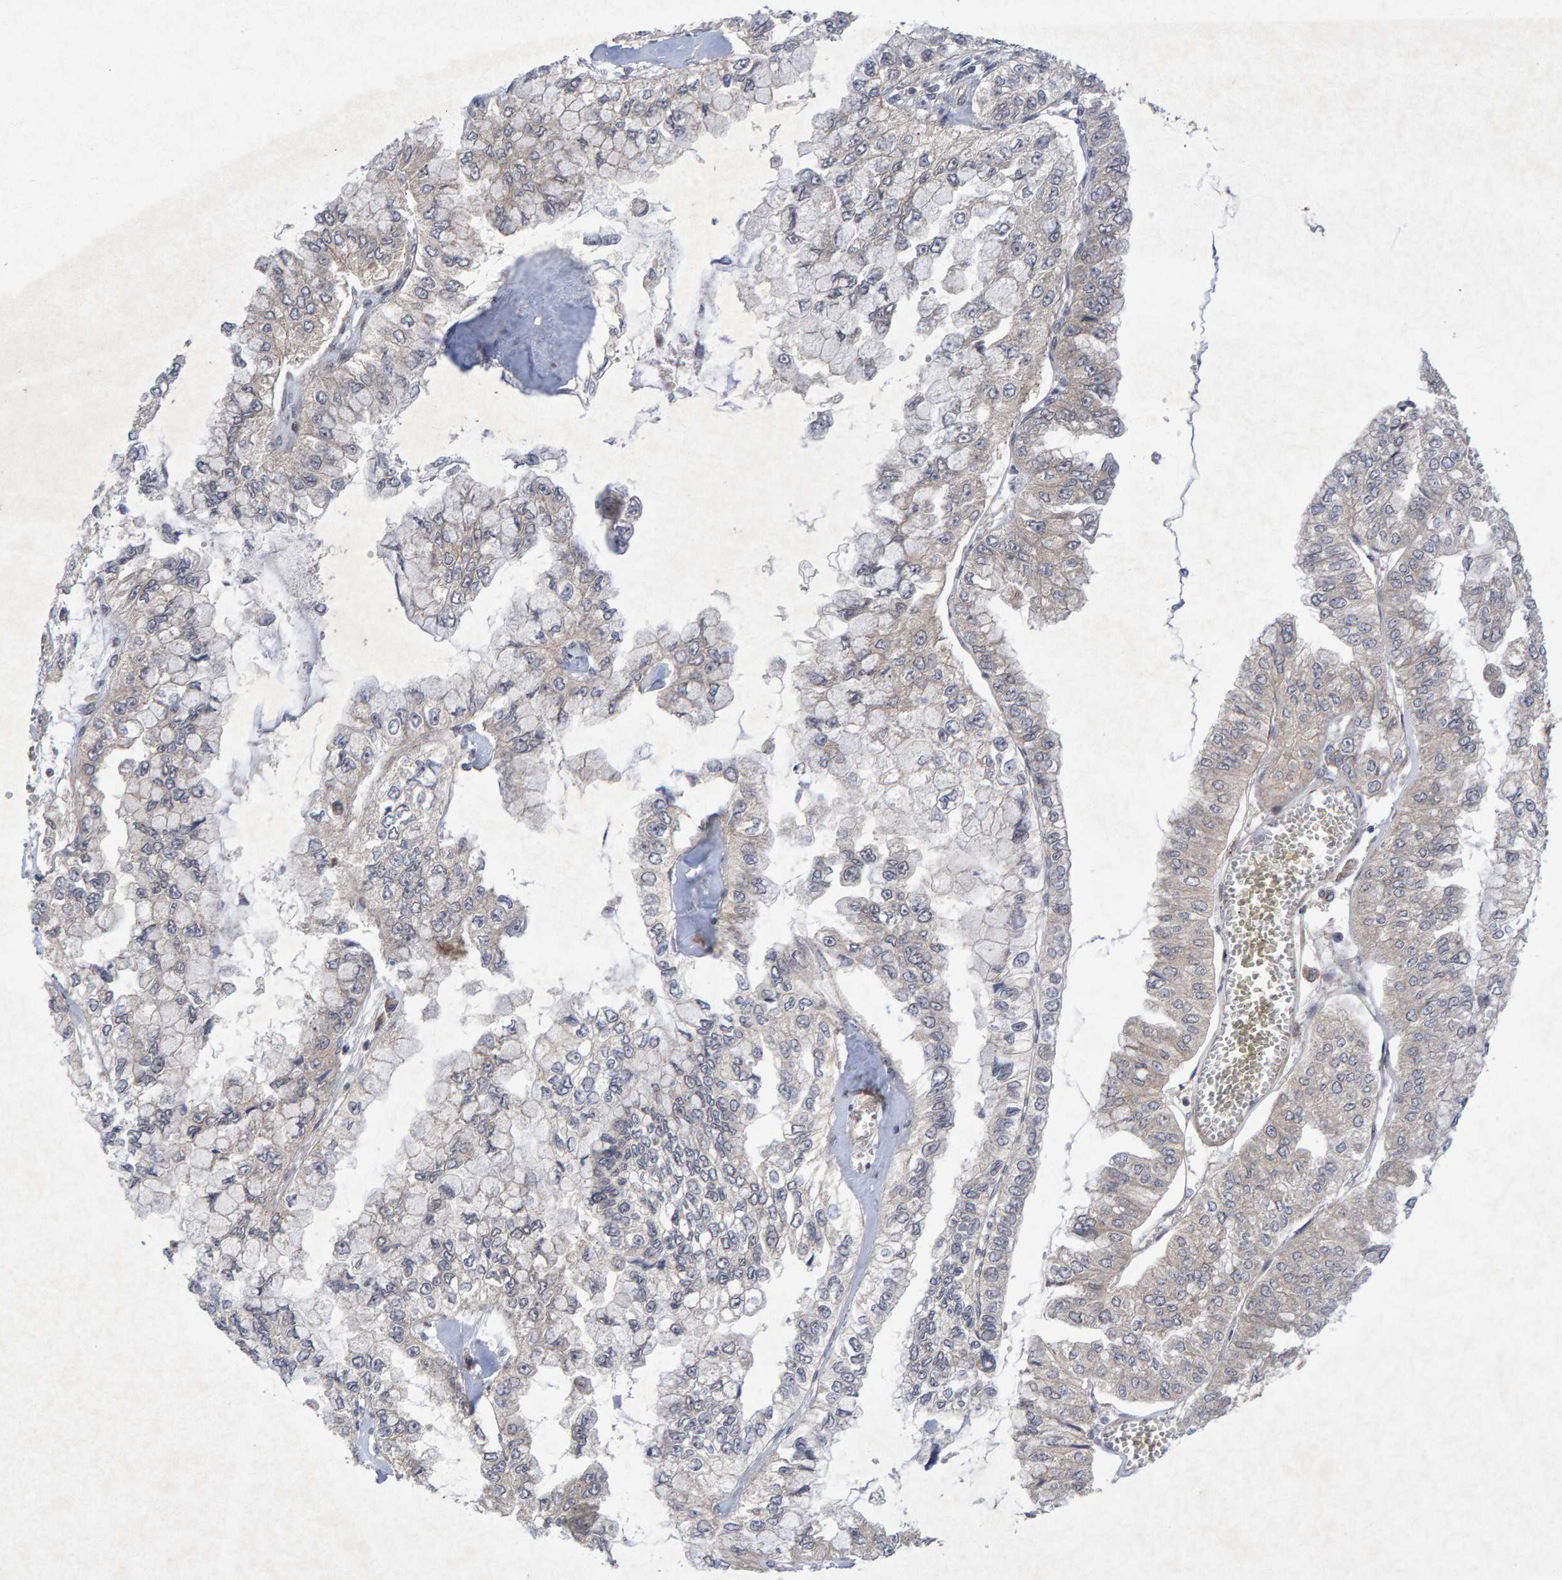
{"staining": {"intensity": "negative", "quantity": "none", "location": "none"}, "tissue": "liver cancer", "cell_type": "Tumor cells", "image_type": "cancer", "snomed": [{"axis": "morphology", "description": "Cholangiocarcinoma"}, {"axis": "topography", "description": "Liver"}], "caption": "The histopathology image shows no staining of tumor cells in liver cancer (cholangiocarcinoma). Brightfield microscopy of IHC stained with DAB (3,3'-diaminobenzidine) (brown) and hematoxylin (blue), captured at high magnification.", "gene": "CDH2", "patient": {"sex": "female", "age": 79}}